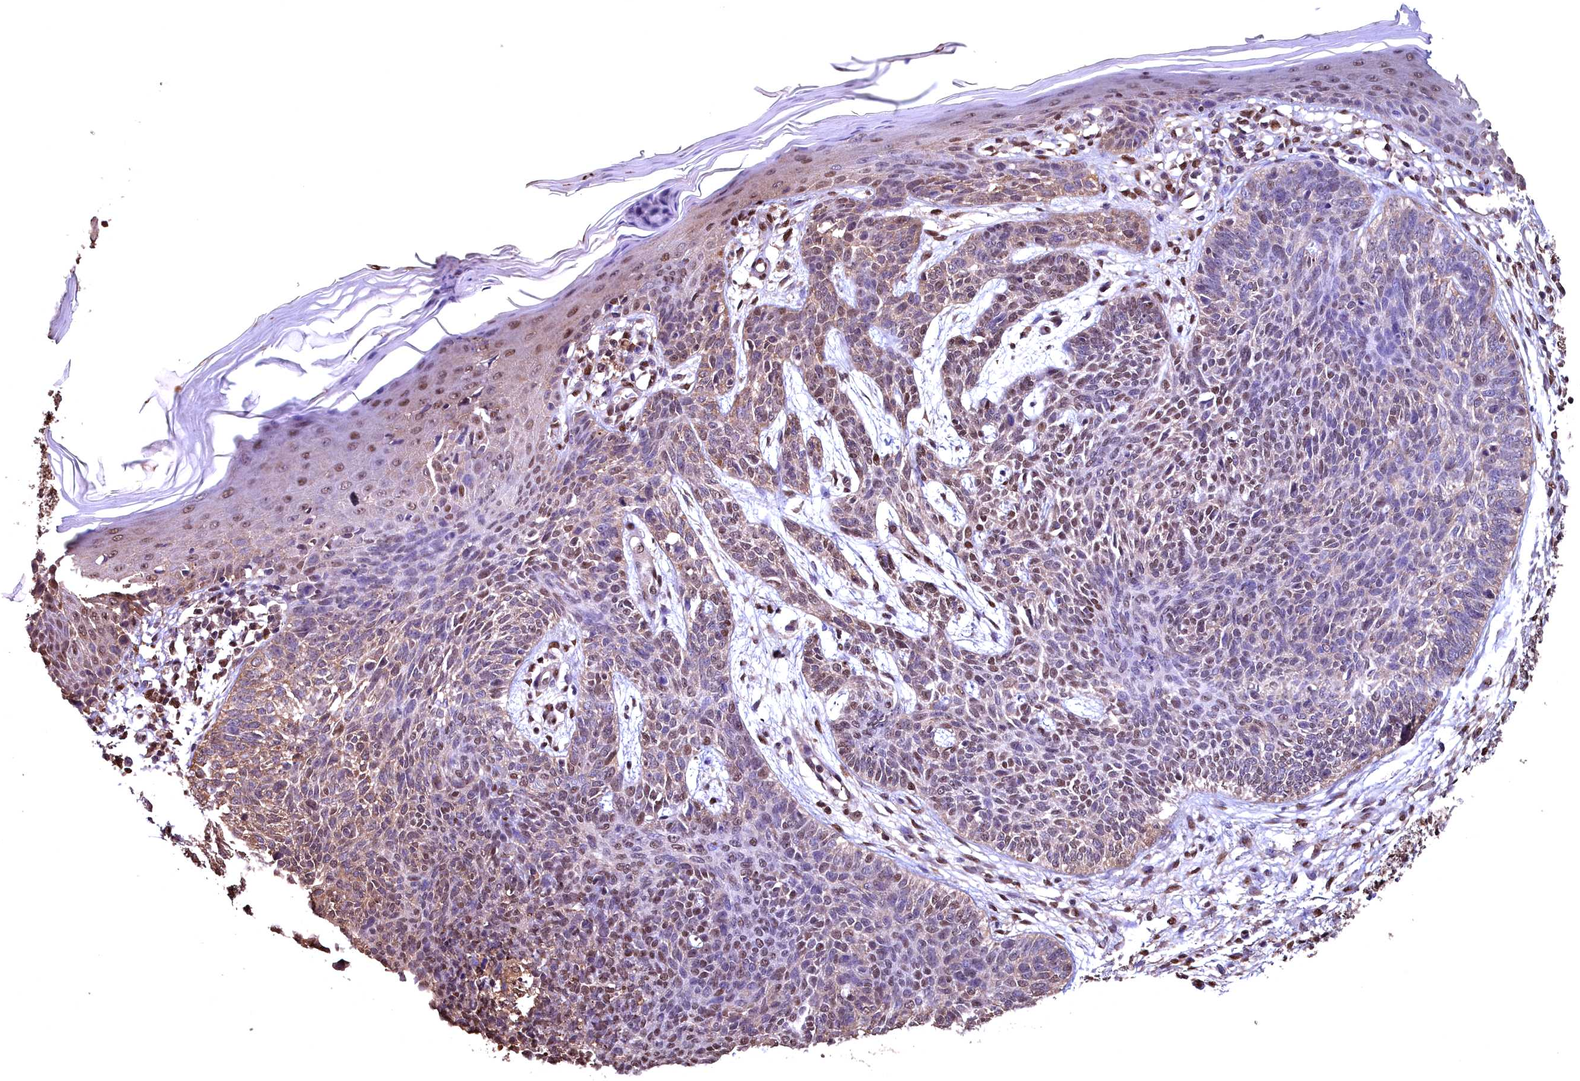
{"staining": {"intensity": "moderate", "quantity": "25%-75%", "location": "cytoplasmic/membranous,nuclear"}, "tissue": "skin cancer", "cell_type": "Tumor cells", "image_type": "cancer", "snomed": [{"axis": "morphology", "description": "Basal cell carcinoma"}, {"axis": "topography", "description": "Skin"}], "caption": "Basal cell carcinoma (skin) was stained to show a protein in brown. There is medium levels of moderate cytoplasmic/membranous and nuclear staining in about 25%-75% of tumor cells.", "gene": "GAPDH", "patient": {"sex": "female", "age": 66}}